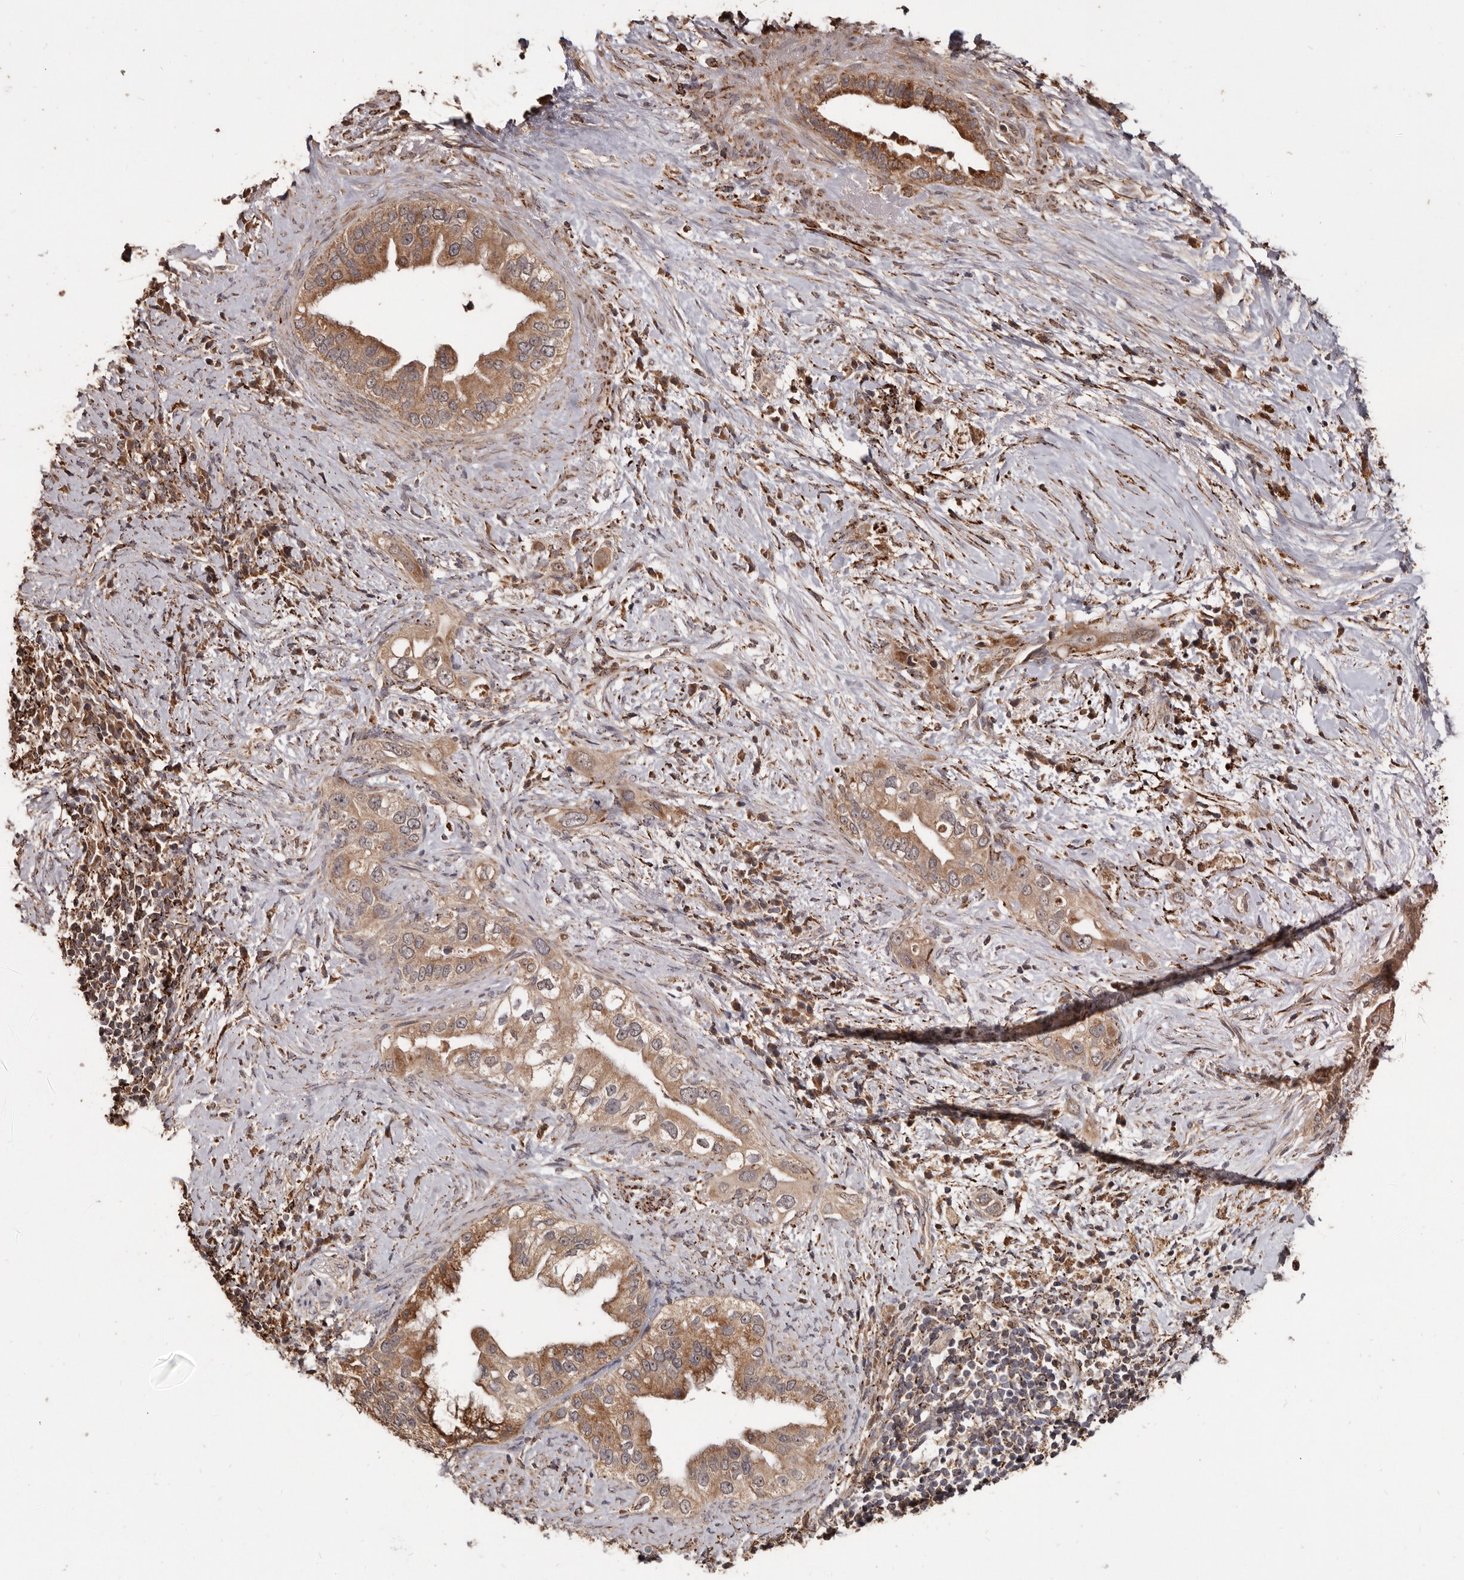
{"staining": {"intensity": "moderate", "quantity": ">75%", "location": "cytoplasmic/membranous"}, "tissue": "pancreatic cancer", "cell_type": "Tumor cells", "image_type": "cancer", "snomed": [{"axis": "morphology", "description": "Inflammation, NOS"}, {"axis": "morphology", "description": "Adenocarcinoma, NOS"}, {"axis": "topography", "description": "Pancreas"}], "caption": "Protein staining demonstrates moderate cytoplasmic/membranous expression in approximately >75% of tumor cells in pancreatic cancer (adenocarcinoma).", "gene": "AKAP7", "patient": {"sex": "female", "age": 56}}